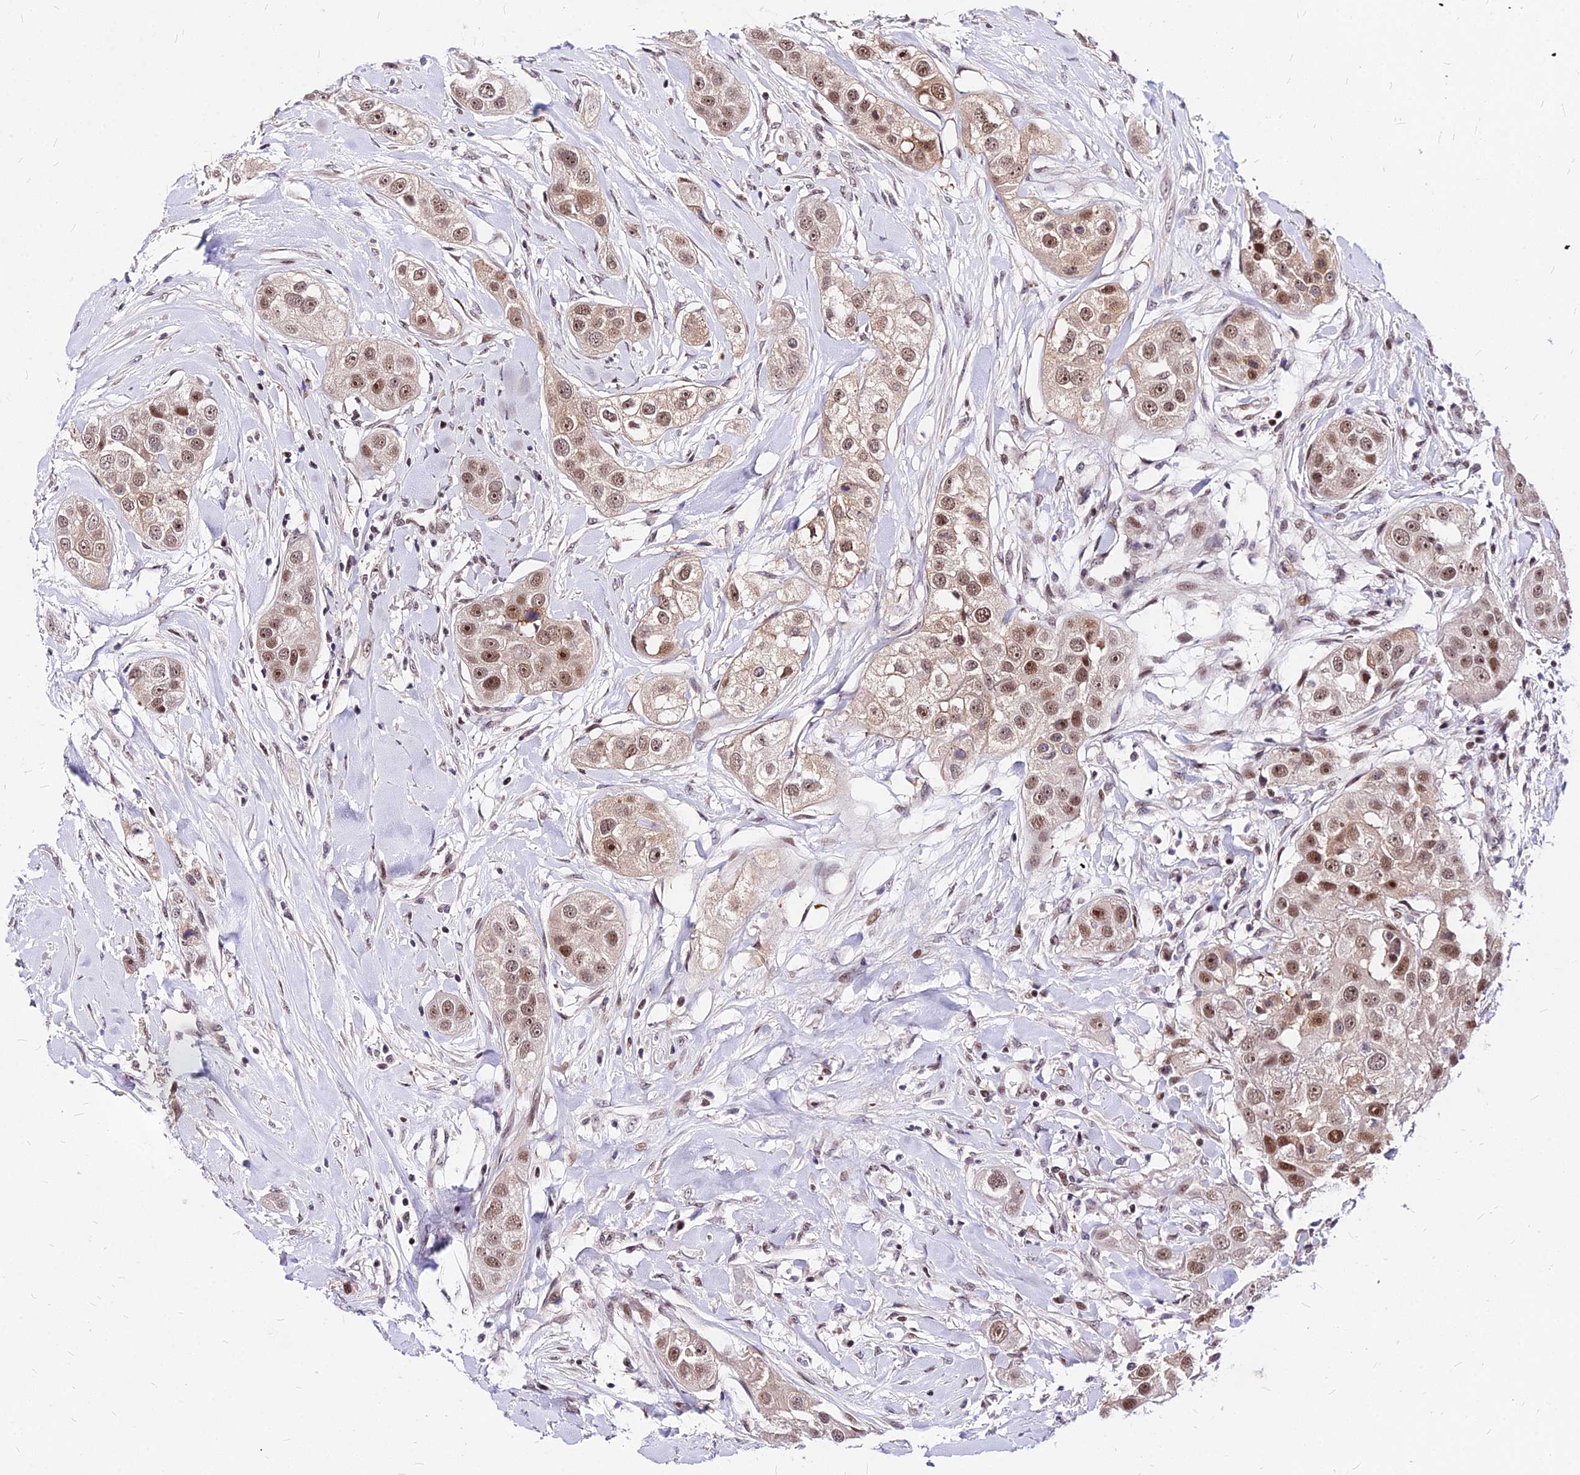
{"staining": {"intensity": "moderate", "quantity": ">75%", "location": "cytoplasmic/membranous,nuclear"}, "tissue": "head and neck cancer", "cell_type": "Tumor cells", "image_type": "cancer", "snomed": [{"axis": "morphology", "description": "Normal tissue, NOS"}, {"axis": "morphology", "description": "Squamous cell carcinoma, NOS"}, {"axis": "topography", "description": "Skeletal muscle"}, {"axis": "topography", "description": "Head-Neck"}], "caption": "Immunohistochemical staining of squamous cell carcinoma (head and neck) exhibits medium levels of moderate cytoplasmic/membranous and nuclear staining in approximately >75% of tumor cells.", "gene": "DDX55", "patient": {"sex": "male", "age": 51}}